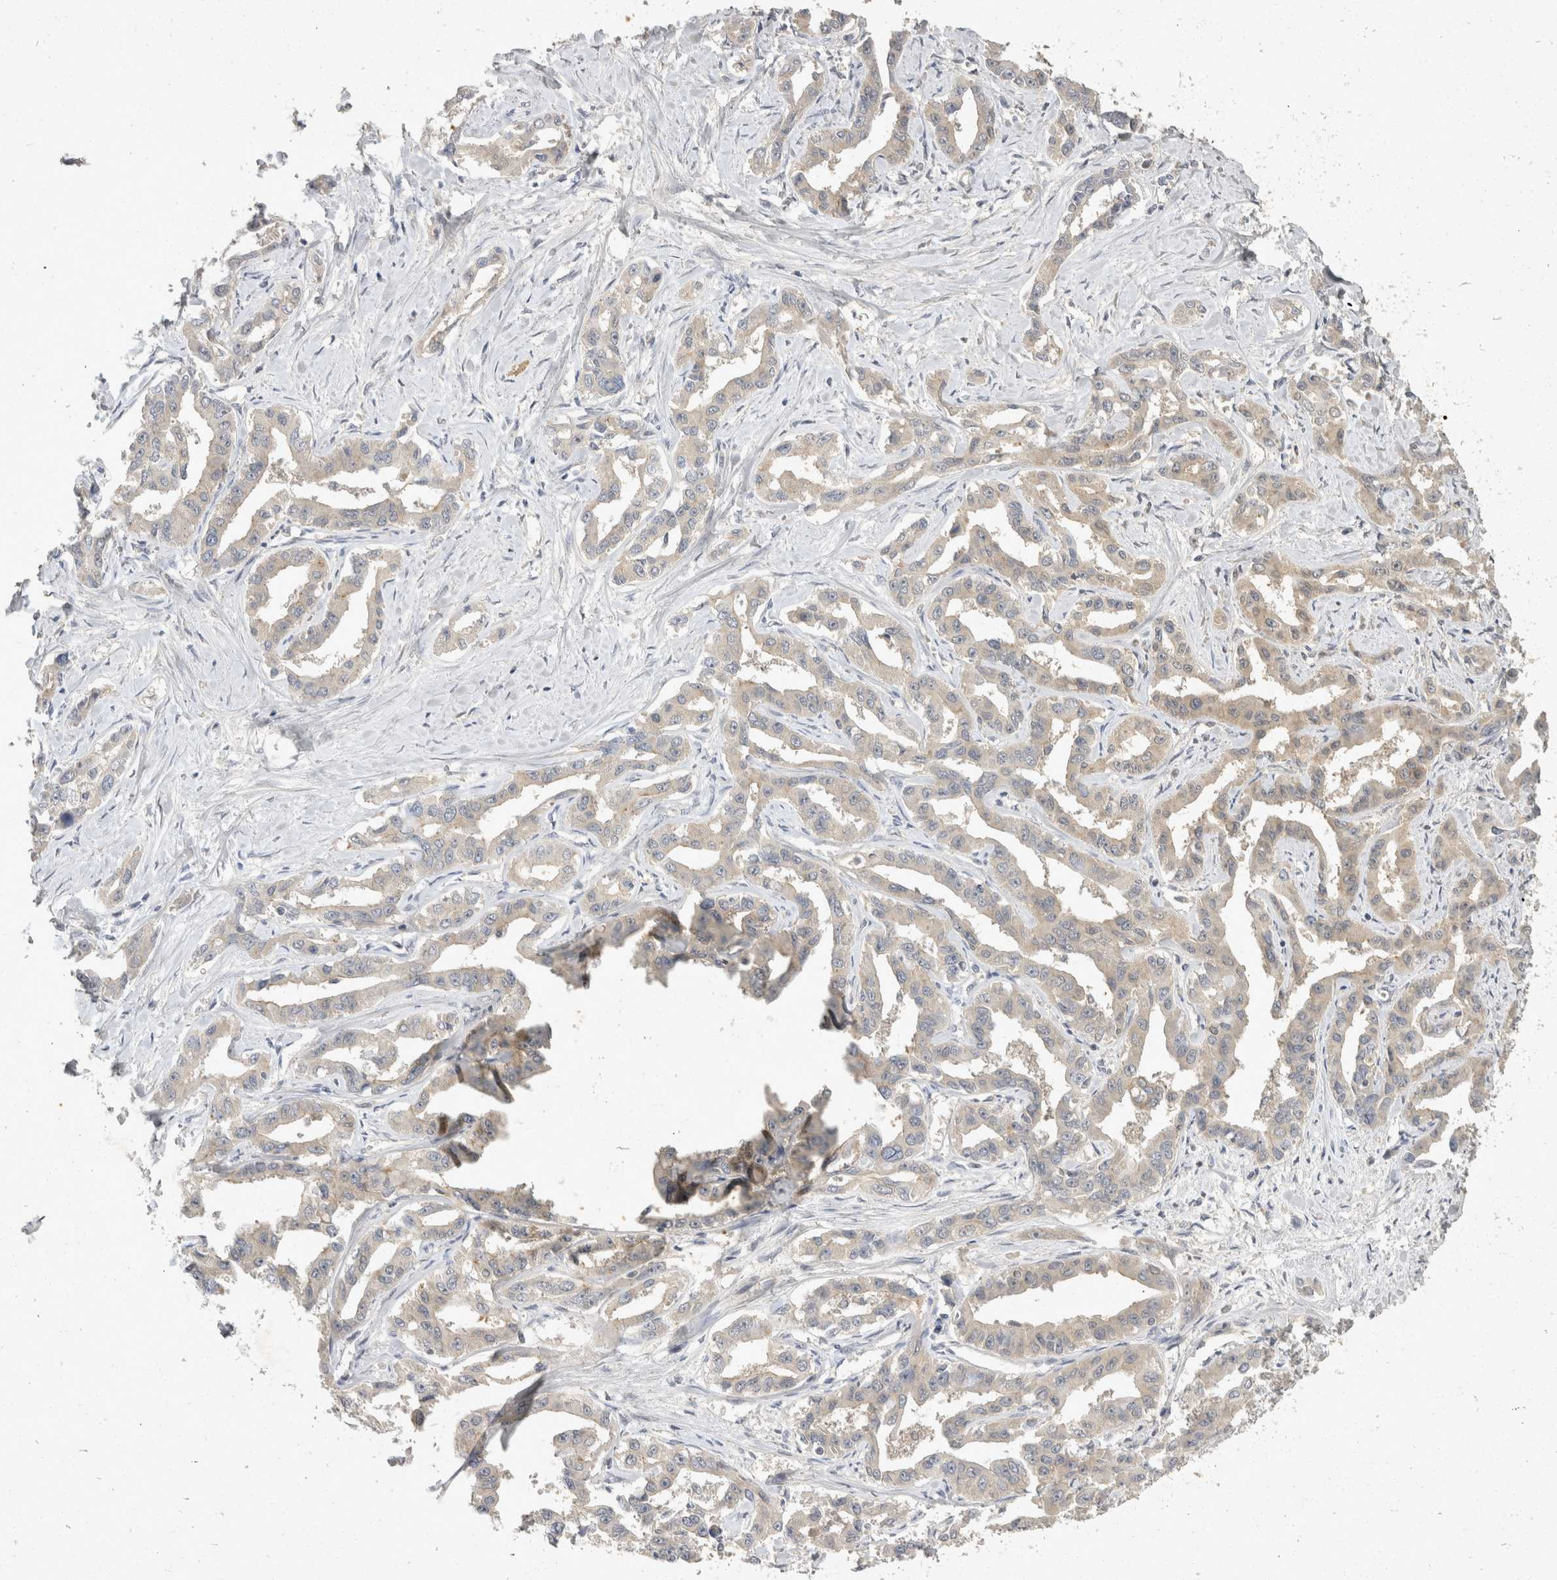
{"staining": {"intensity": "weak", "quantity": "<25%", "location": "cytoplasmic/membranous"}, "tissue": "liver cancer", "cell_type": "Tumor cells", "image_type": "cancer", "snomed": [{"axis": "morphology", "description": "Cholangiocarcinoma"}, {"axis": "topography", "description": "Liver"}], "caption": "Tumor cells are negative for brown protein staining in liver cholangiocarcinoma. (Brightfield microscopy of DAB (3,3'-diaminobenzidine) IHC at high magnification).", "gene": "TOM1L2", "patient": {"sex": "male", "age": 59}}